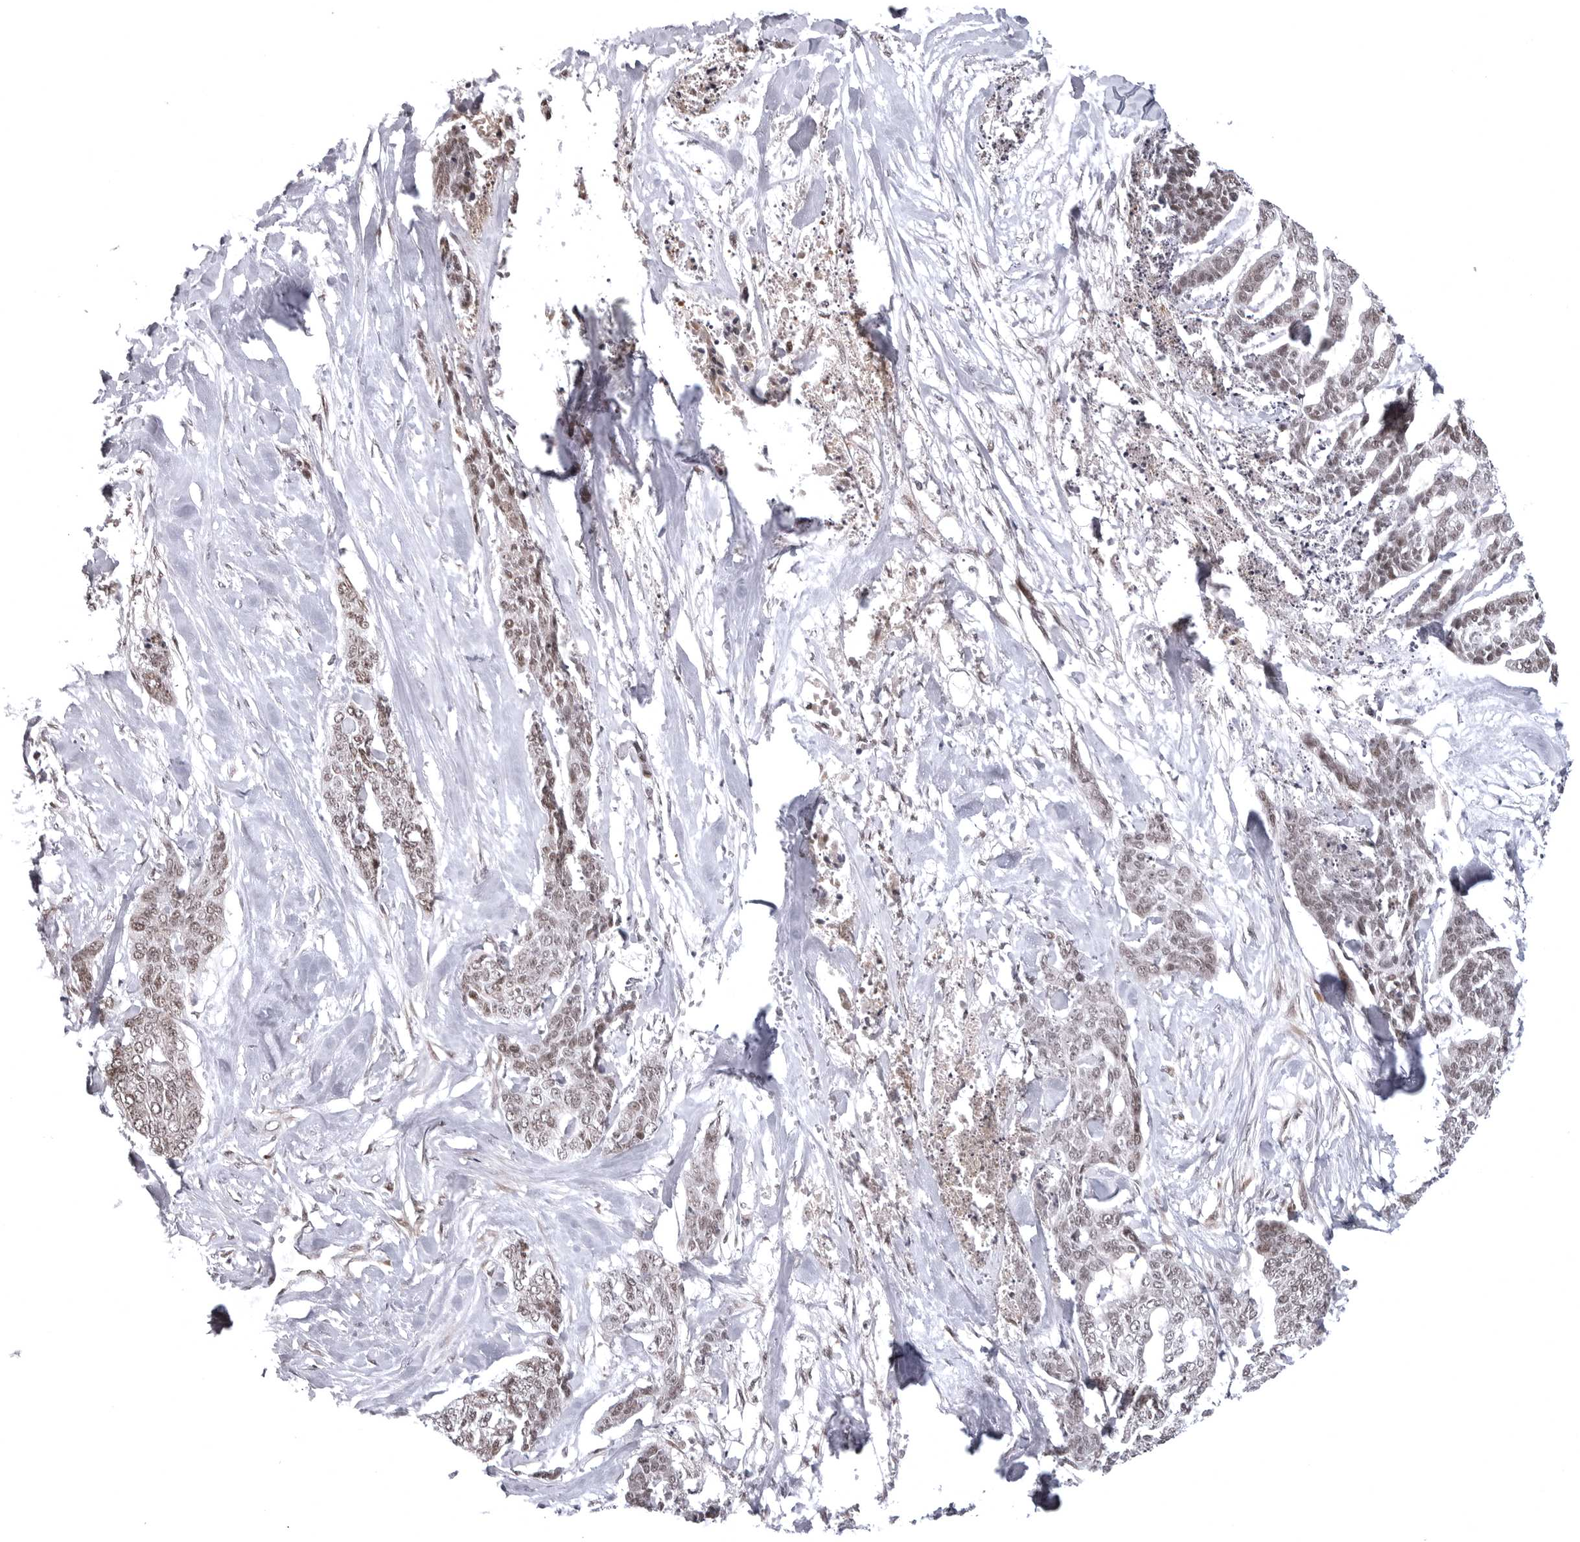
{"staining": {"intensity": "weak", "quantity": ">75%", "location": "nuclear"}, "tissue": "skin cancer", "cell_type": "Tumor cells", "image_type": "cancer", "snomed": [{"axis": "morphology", "description": "Basal cell carcinoma"}, {"axis": "topography", "description": "Skin"}], "caption": "Basal cell carcinoma (skin) stained with immunohistochemistry (IHC) shows weak nuclear expression in approximately >75% of tumor cells. Immunohistochemistry stains the protein of interest in brown and the nuclei are stained blue.", "gene": "PHF3", "patient": {"sex": "female", "age": 64}}